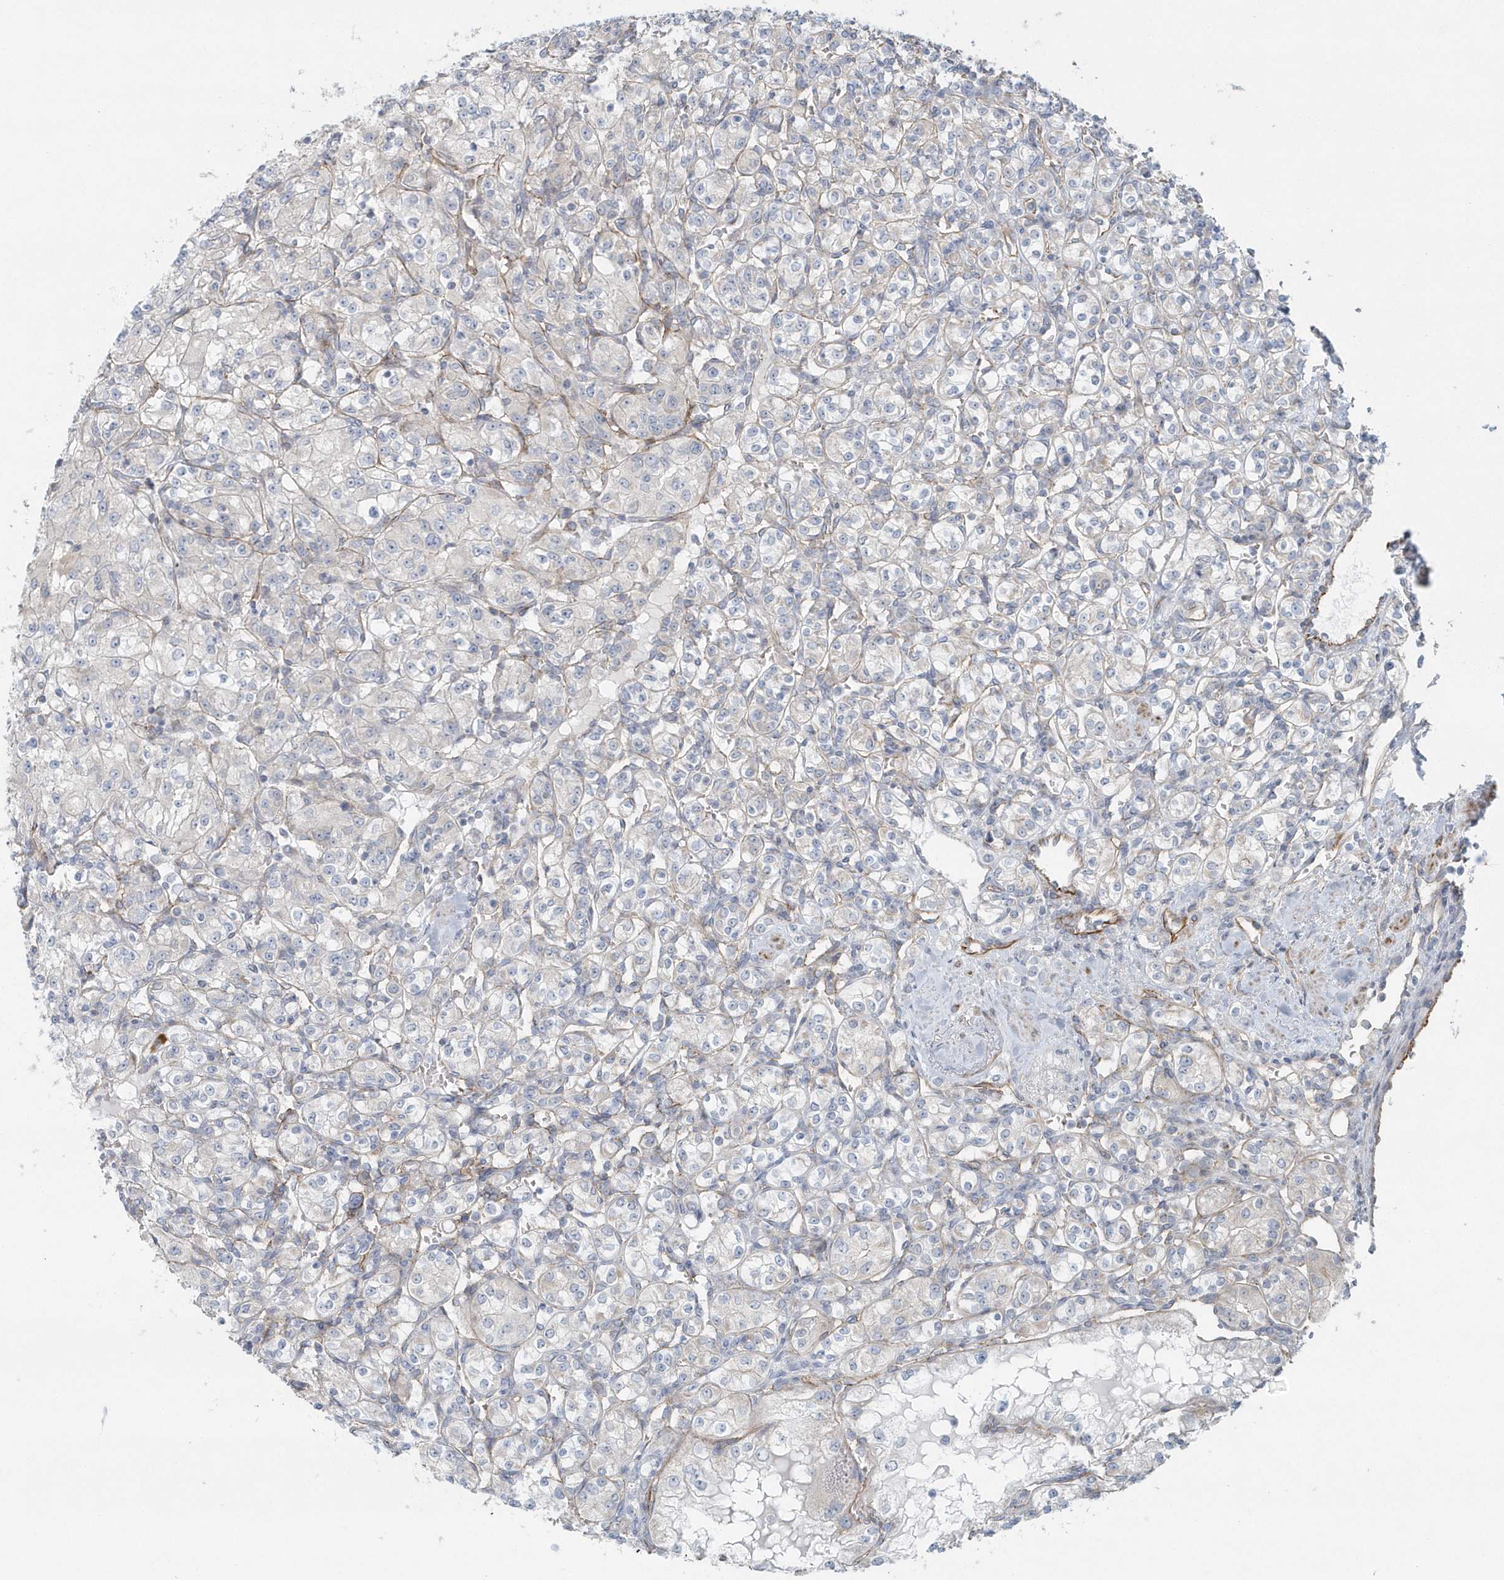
{"staining": {"intensity": "negative", "quantity": "none", "location": "none"}, "tissue": "renal cancer", "cell_type": "Tumor cells", "image_type": "cancer", "snomed": [{"axis": "morphology", "description": "Adenocarcinoma, NOS"}, {"axis": "topography", "description": "Kidney"}], "caption": "Micrograph shows no protein positivity in tumor cells of renal adenocarcinoma tissue.", "gene": "GPR152", "patient": {"sex": "male", "age": 77}}